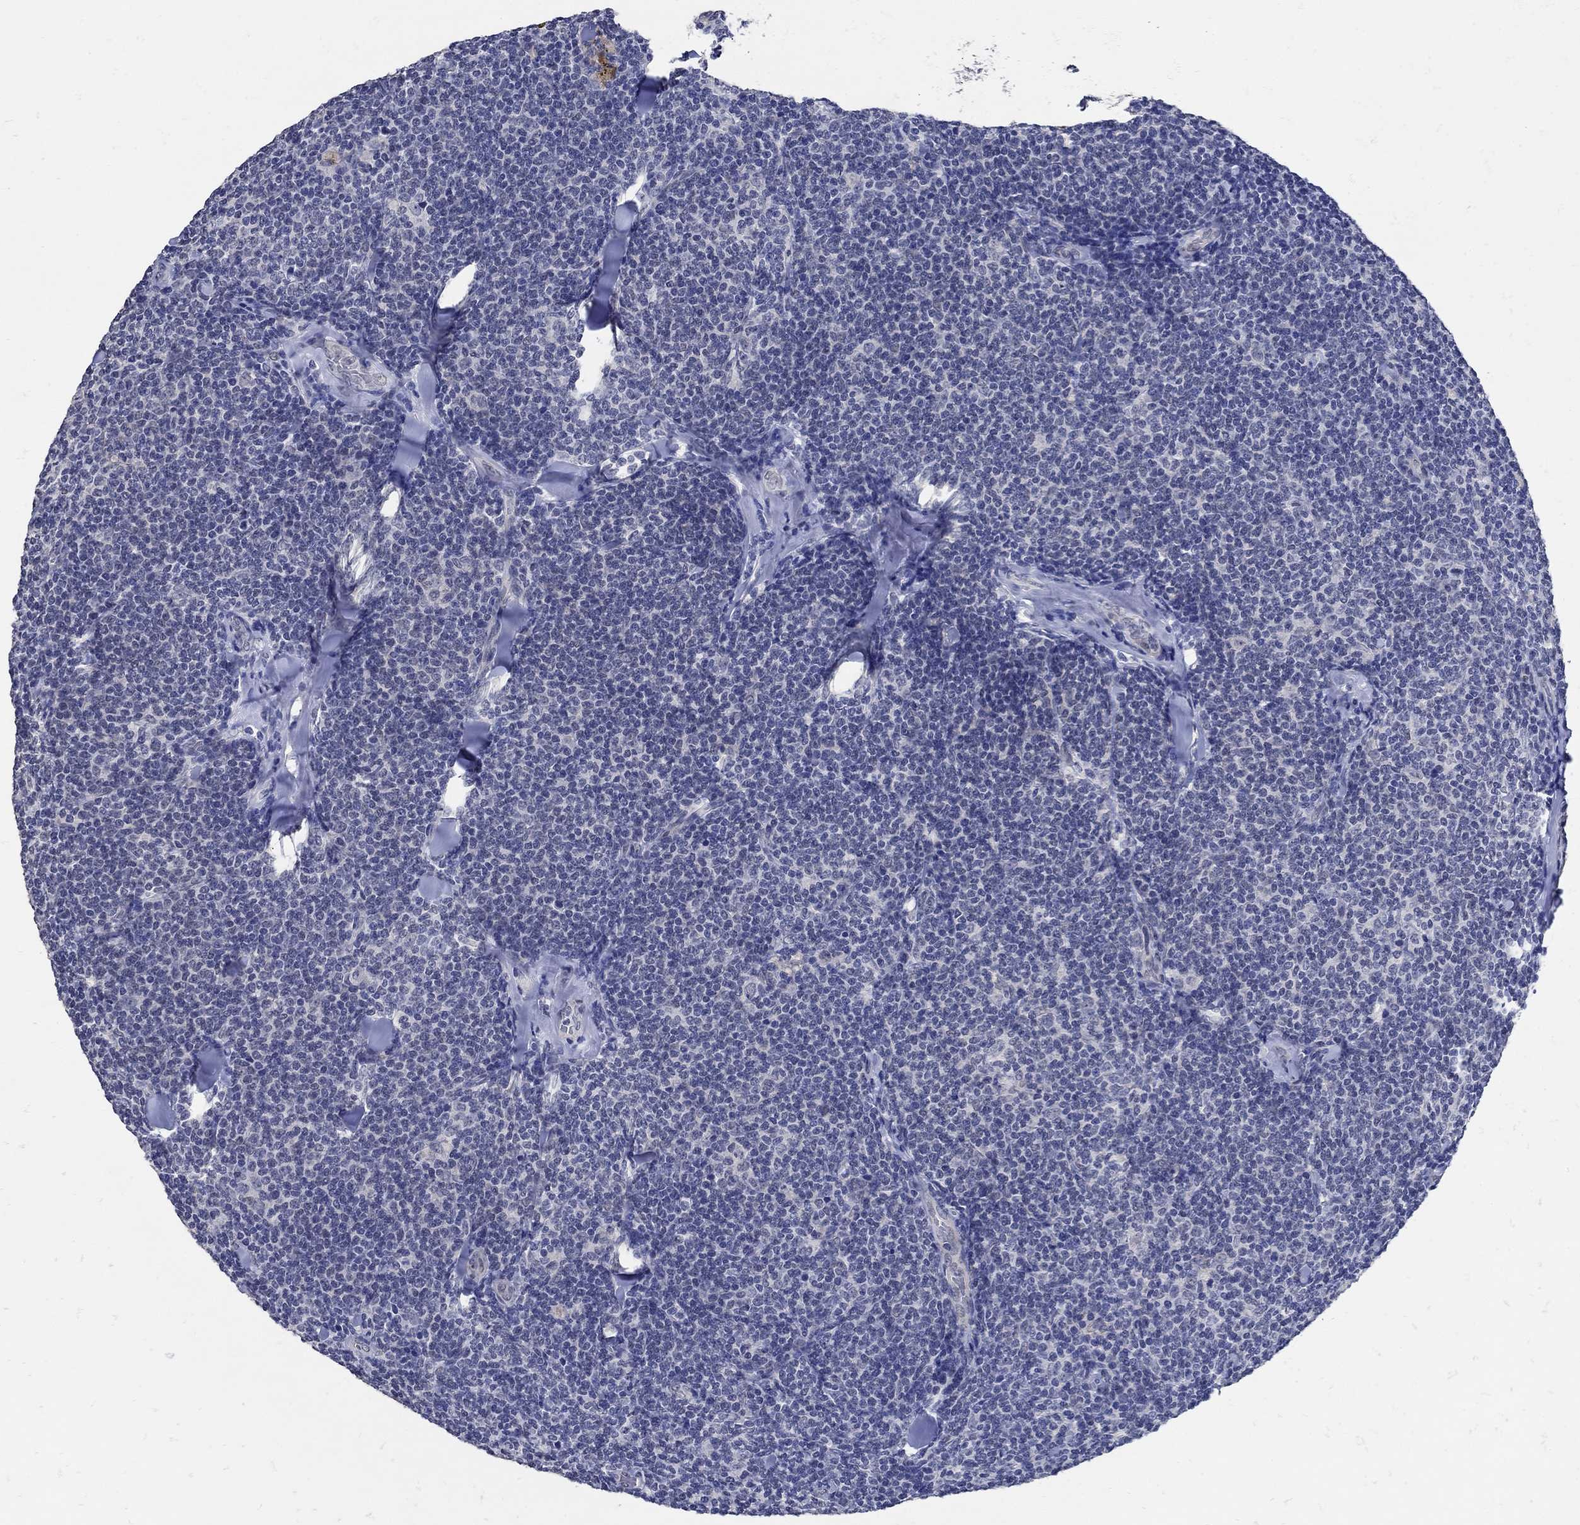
{"staining": {"intensity": "negative", "quantity": "none", "location": "none"}, "tissue": "lymphoma", "cell_type": "Tumor cells", "image_type": "cancer", "snomed": [{"axis": "morphology", "description": "Malignant lymphoma, non-Hodgkin's type, Low grade"}, {"axis": "topography", "description": "Lymph node"}], "caption": "Immunohistochemistry histopathology image of human lymphoma stained for a protein (brown), which exhibits no staining in tumor cells.", "gene": "KCNN3", "patient": {"sex": "female", "age": 56}}